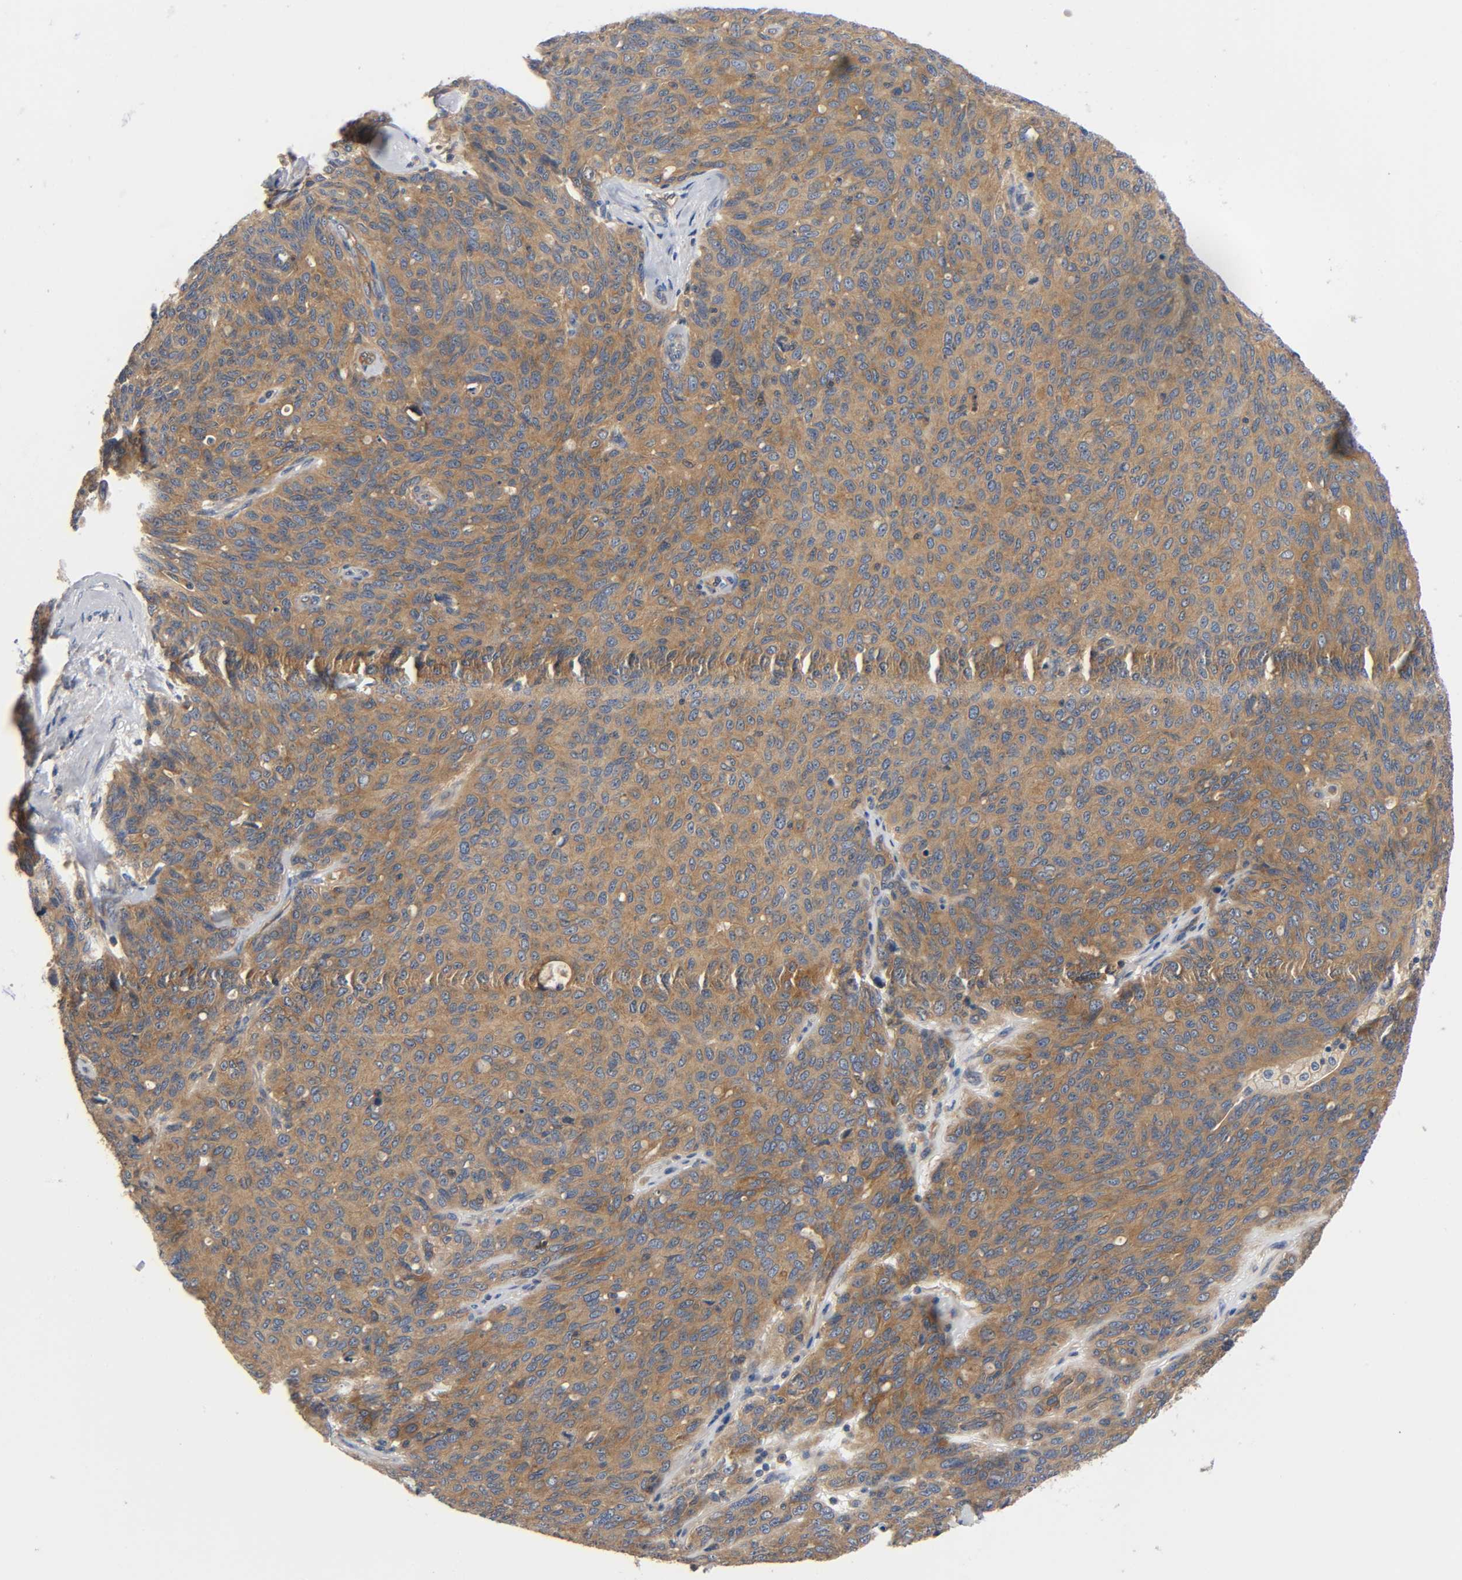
{"staining": {"intensity": "moderate", "quantity": ">75%", "location": "cytoplasmic/membranous"}, "tissue": "ovarian cancer", "cell_type": "Tumor cells", "image_type": "cancer", "snomed": [{"axis": "morphology", "description": "Carcinoma, endometroid"}, {"axis": "topography", "description": "Ovary"}], "caption": "Protein expression analysis of human ovarian cancer (endometroid carcinoma) reveals moderate cytoplasmic/membranous positivity in approximately >75% of tumor cells.", "gene": "PRKAB1", "patient": {"sex": "female", "age": 60}}